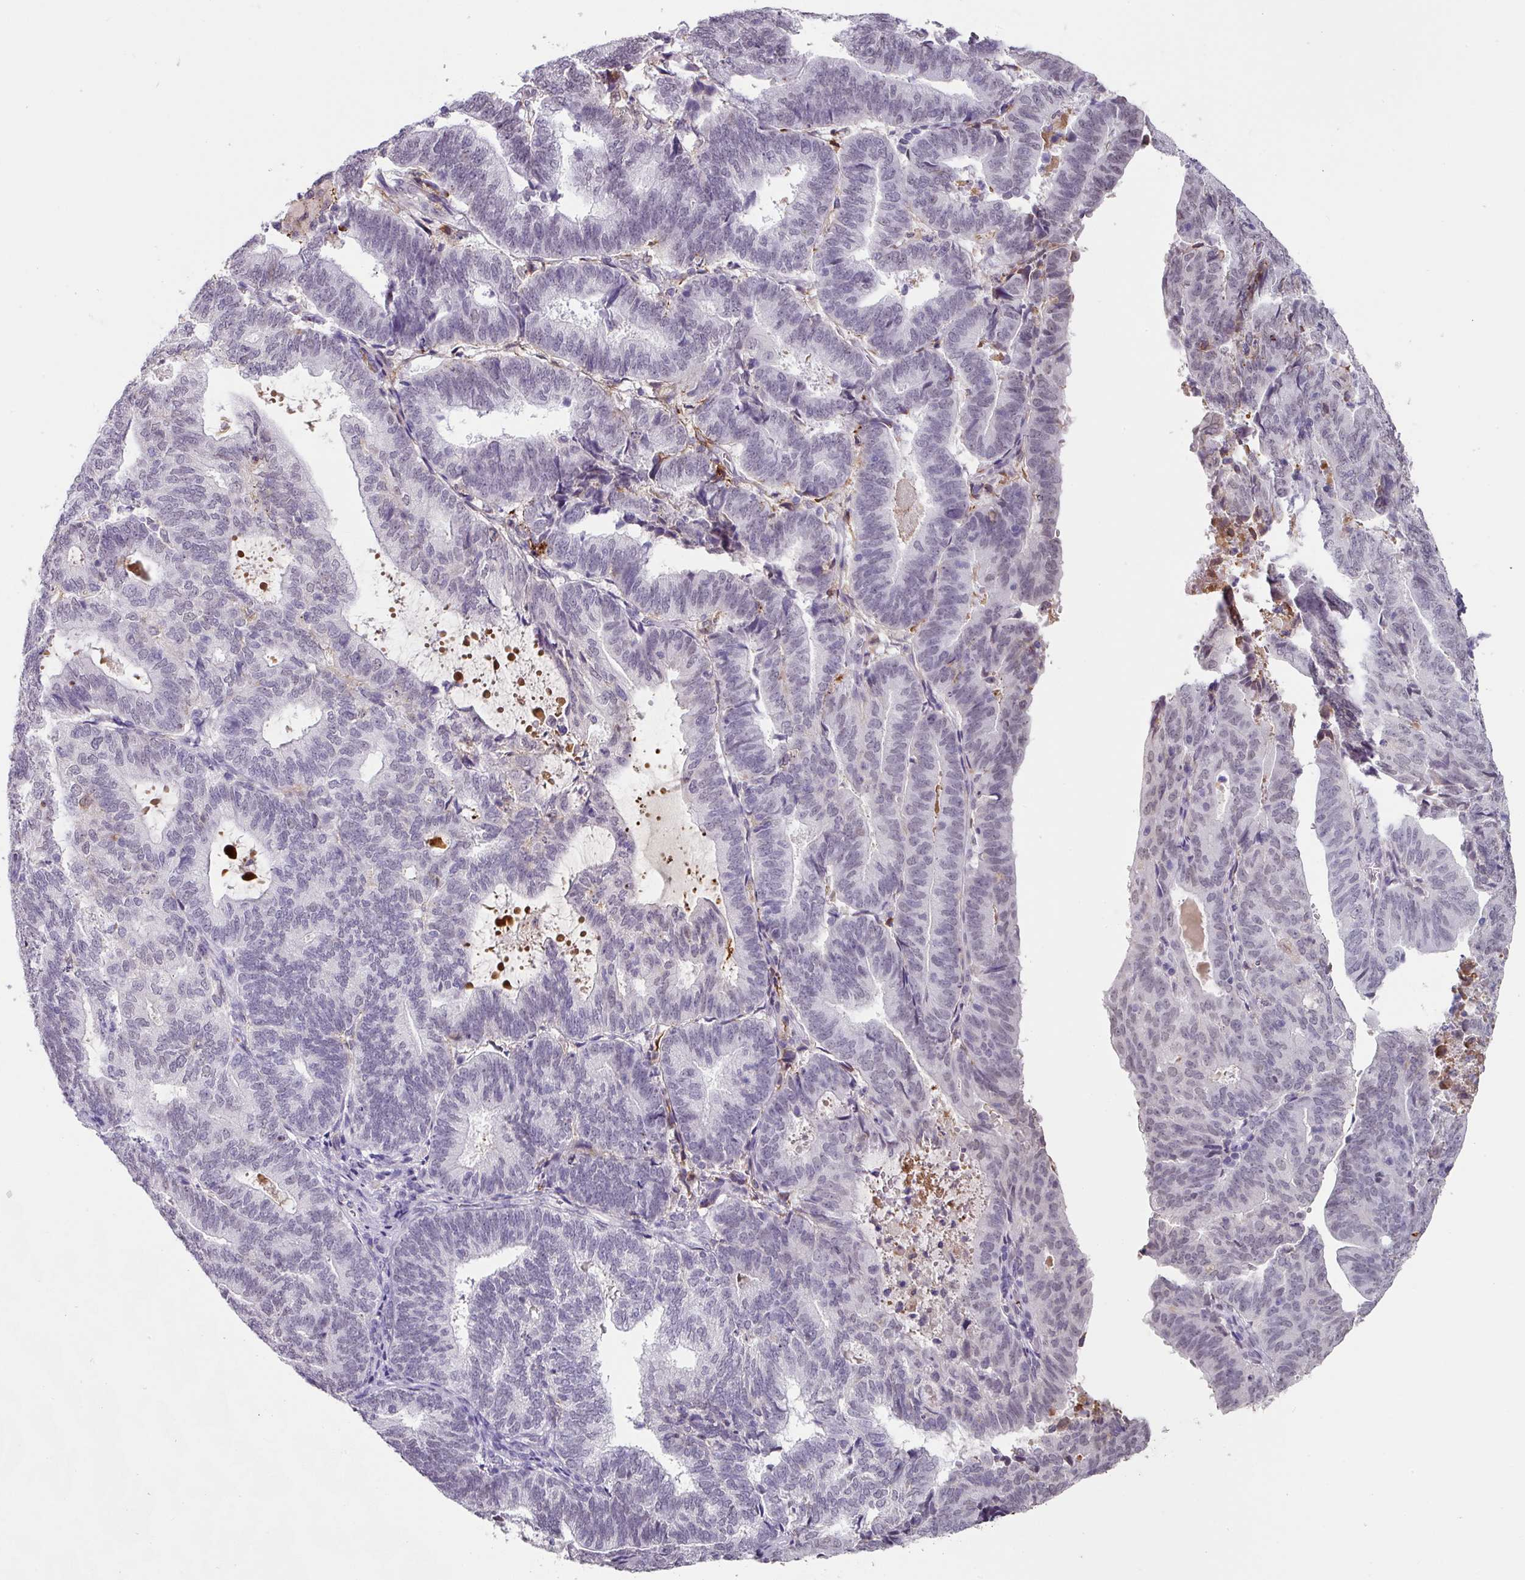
{"staining": {"intensity": "negative", "quantity": "none", "location": "none"}, "tissue": "endometrial cancer", "cell_type": "Tumor cells", "image_type": "cancer", "snomed": [{"axis": "morphology", "description": "Adenocarcinoma, NOS"}, {"axis": "topography", "description": "Endometrium"}], "caption": "Immunohistochemistry (IHC) photomicrograph of neoplastic tissue: endometrial adenocarcinoma stained with DAB shows no significant protein positivity in tumor cells.", "gene": "C1QB", "patient": {"sex": "female", "age": 70}}